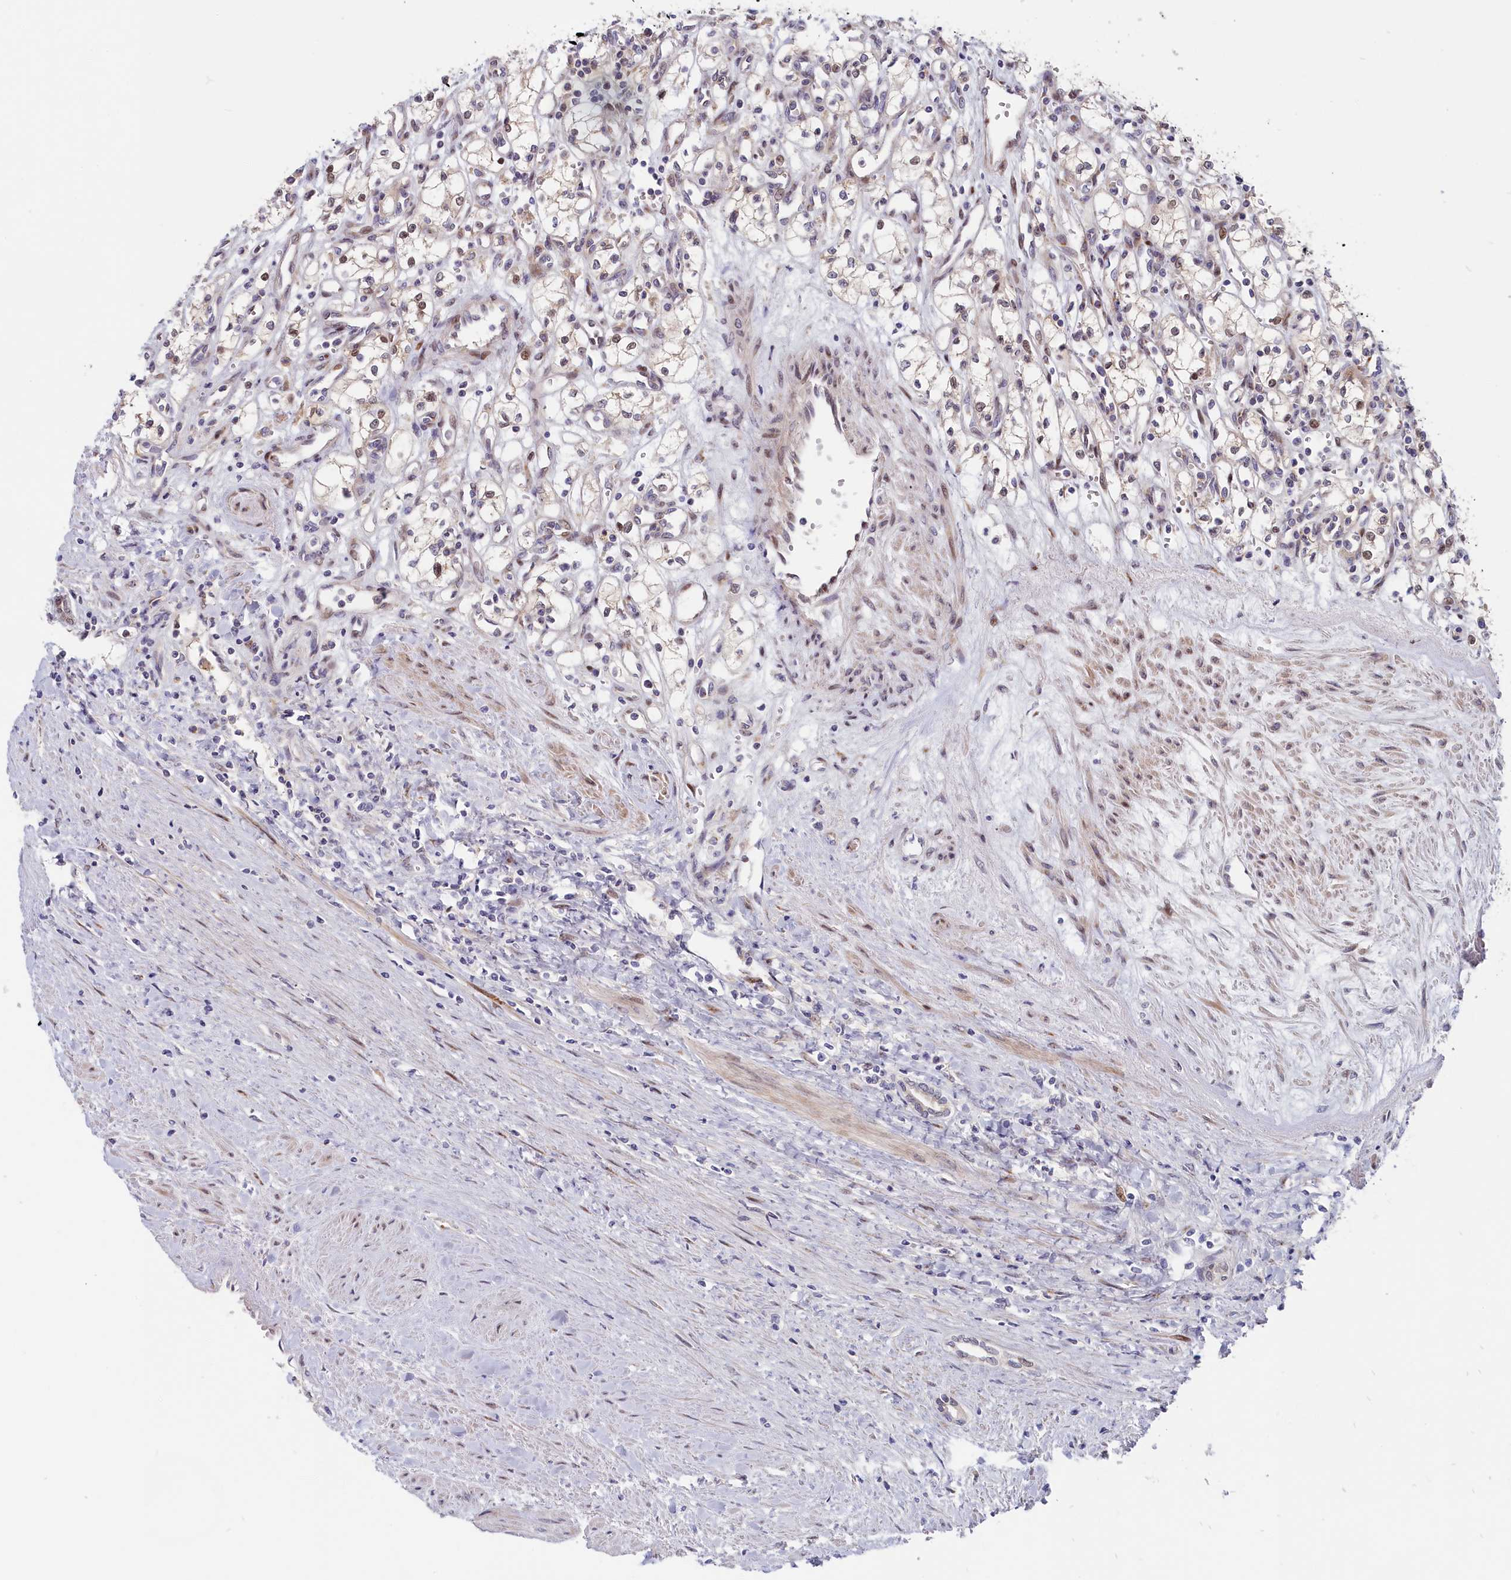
{"staining": {"intensity": "moderate", "quantity": "<25%", "location": "nuclear"}, "tissue": "renal cancer", "cell_type": "Tumor cells", "image_type": "cancer", "snomed": [{"axis": "morphology", "description": "Adenocarcinoma, NOS"}, {"axis": "topography", "description": "Kidney"}], "caption": "A brown stain labels moderate nuclear positivity of a protein in human renal cancer tumor cells. Nuclei are stained in blue.", "gene": "CHST12", "patient": {"sex": "male", "age": 59}}